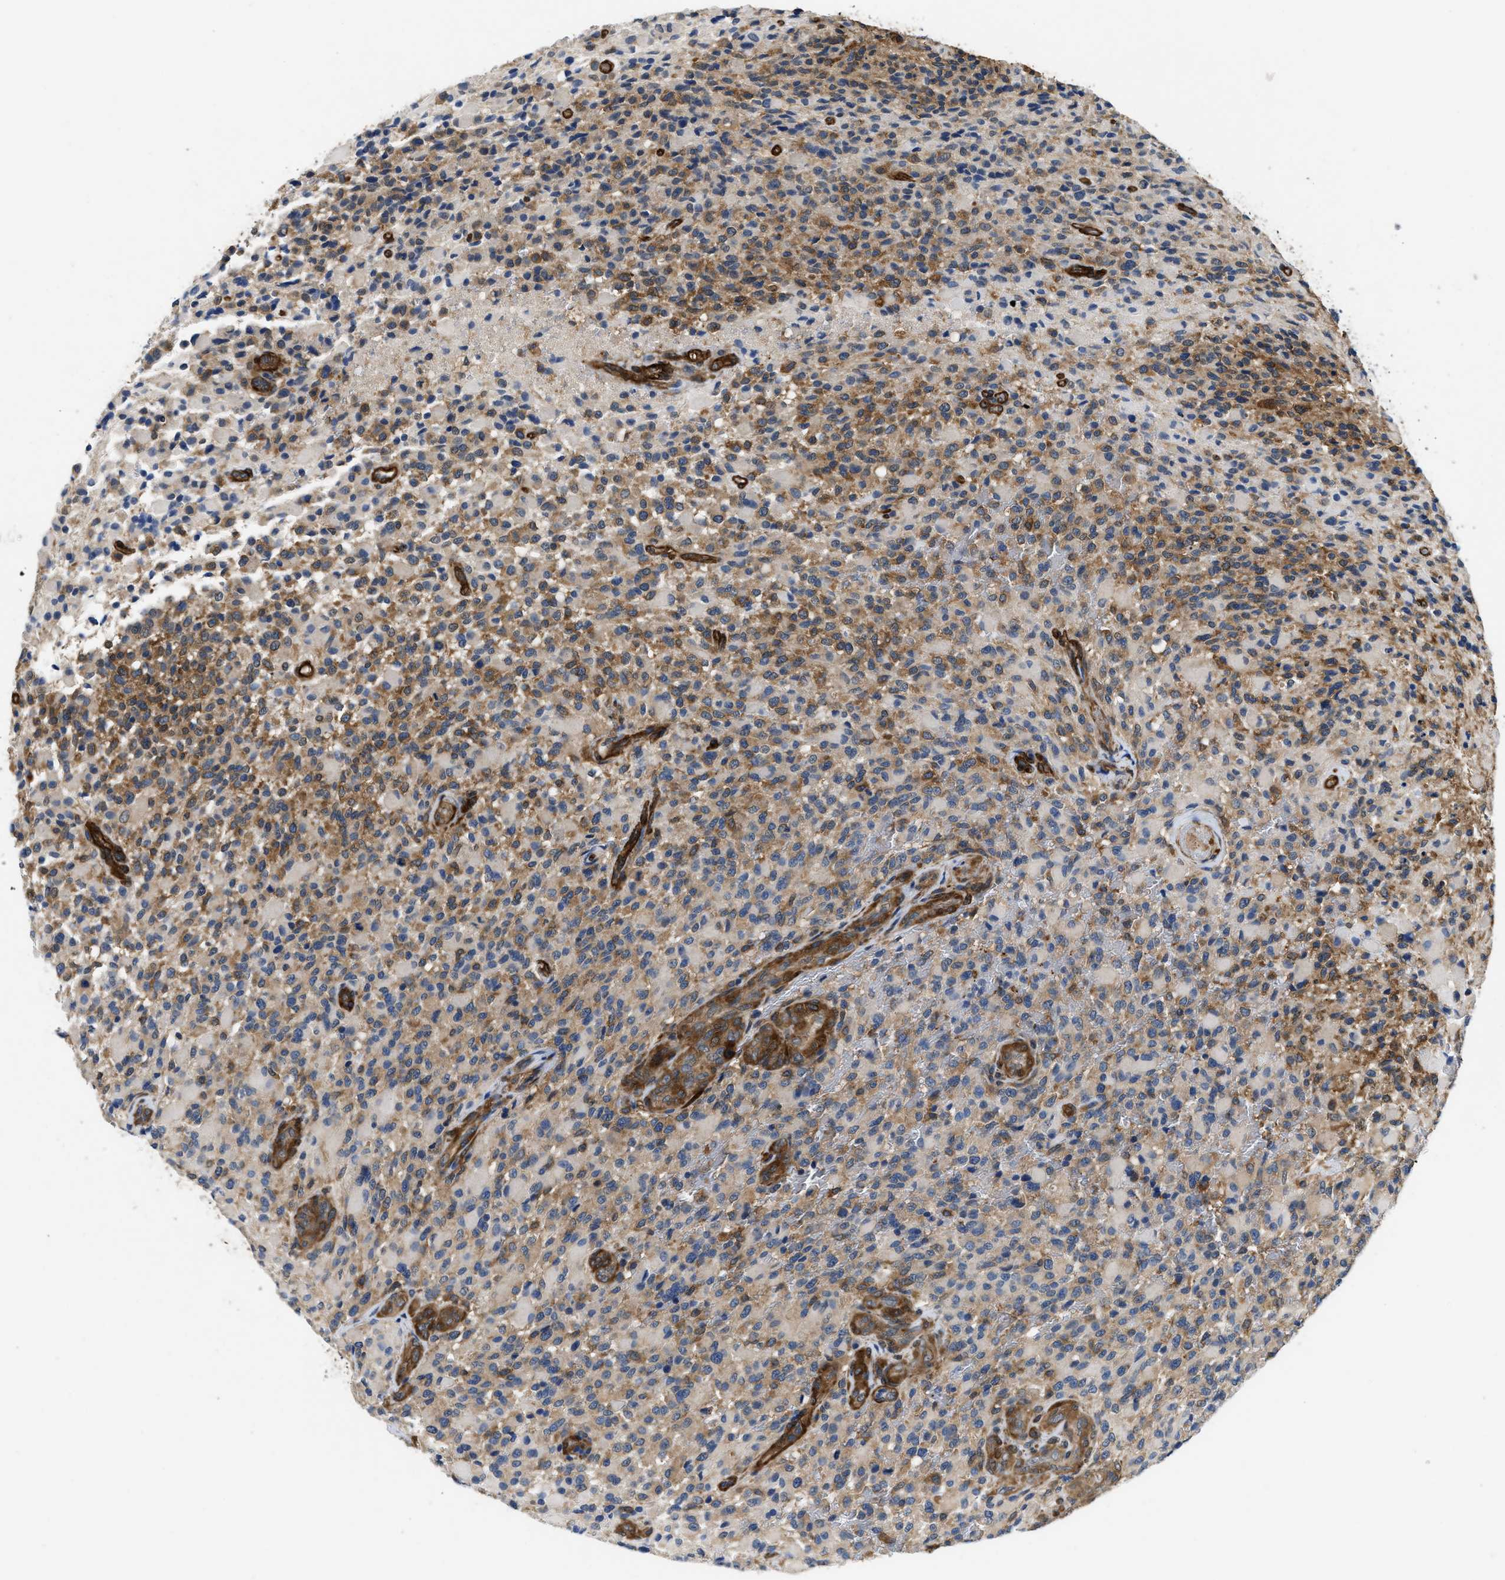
{"staining": {"intensity": "moderate", "quantity": "25%-75%", "location": "cytoplasmic/membranous"}, "tissue": "glioma", "cell_type": "Tumor cells", "image_type": "cancer", "snomed": [{"axis": "morphology", "description": "Glioma, malignant, High grade"}, {"axis": "topography", "description": "Brain"}], "caption": "Immunohistochemistry (IHC) image of human glioma stained for a protein (brown), which demonstrates medium levels of moderate cytoplasmic/membranous positivity in about 25%-75% of tumor cells.", "gene": "RAPH1", "patient": {"sex": "male", "age": 71}}